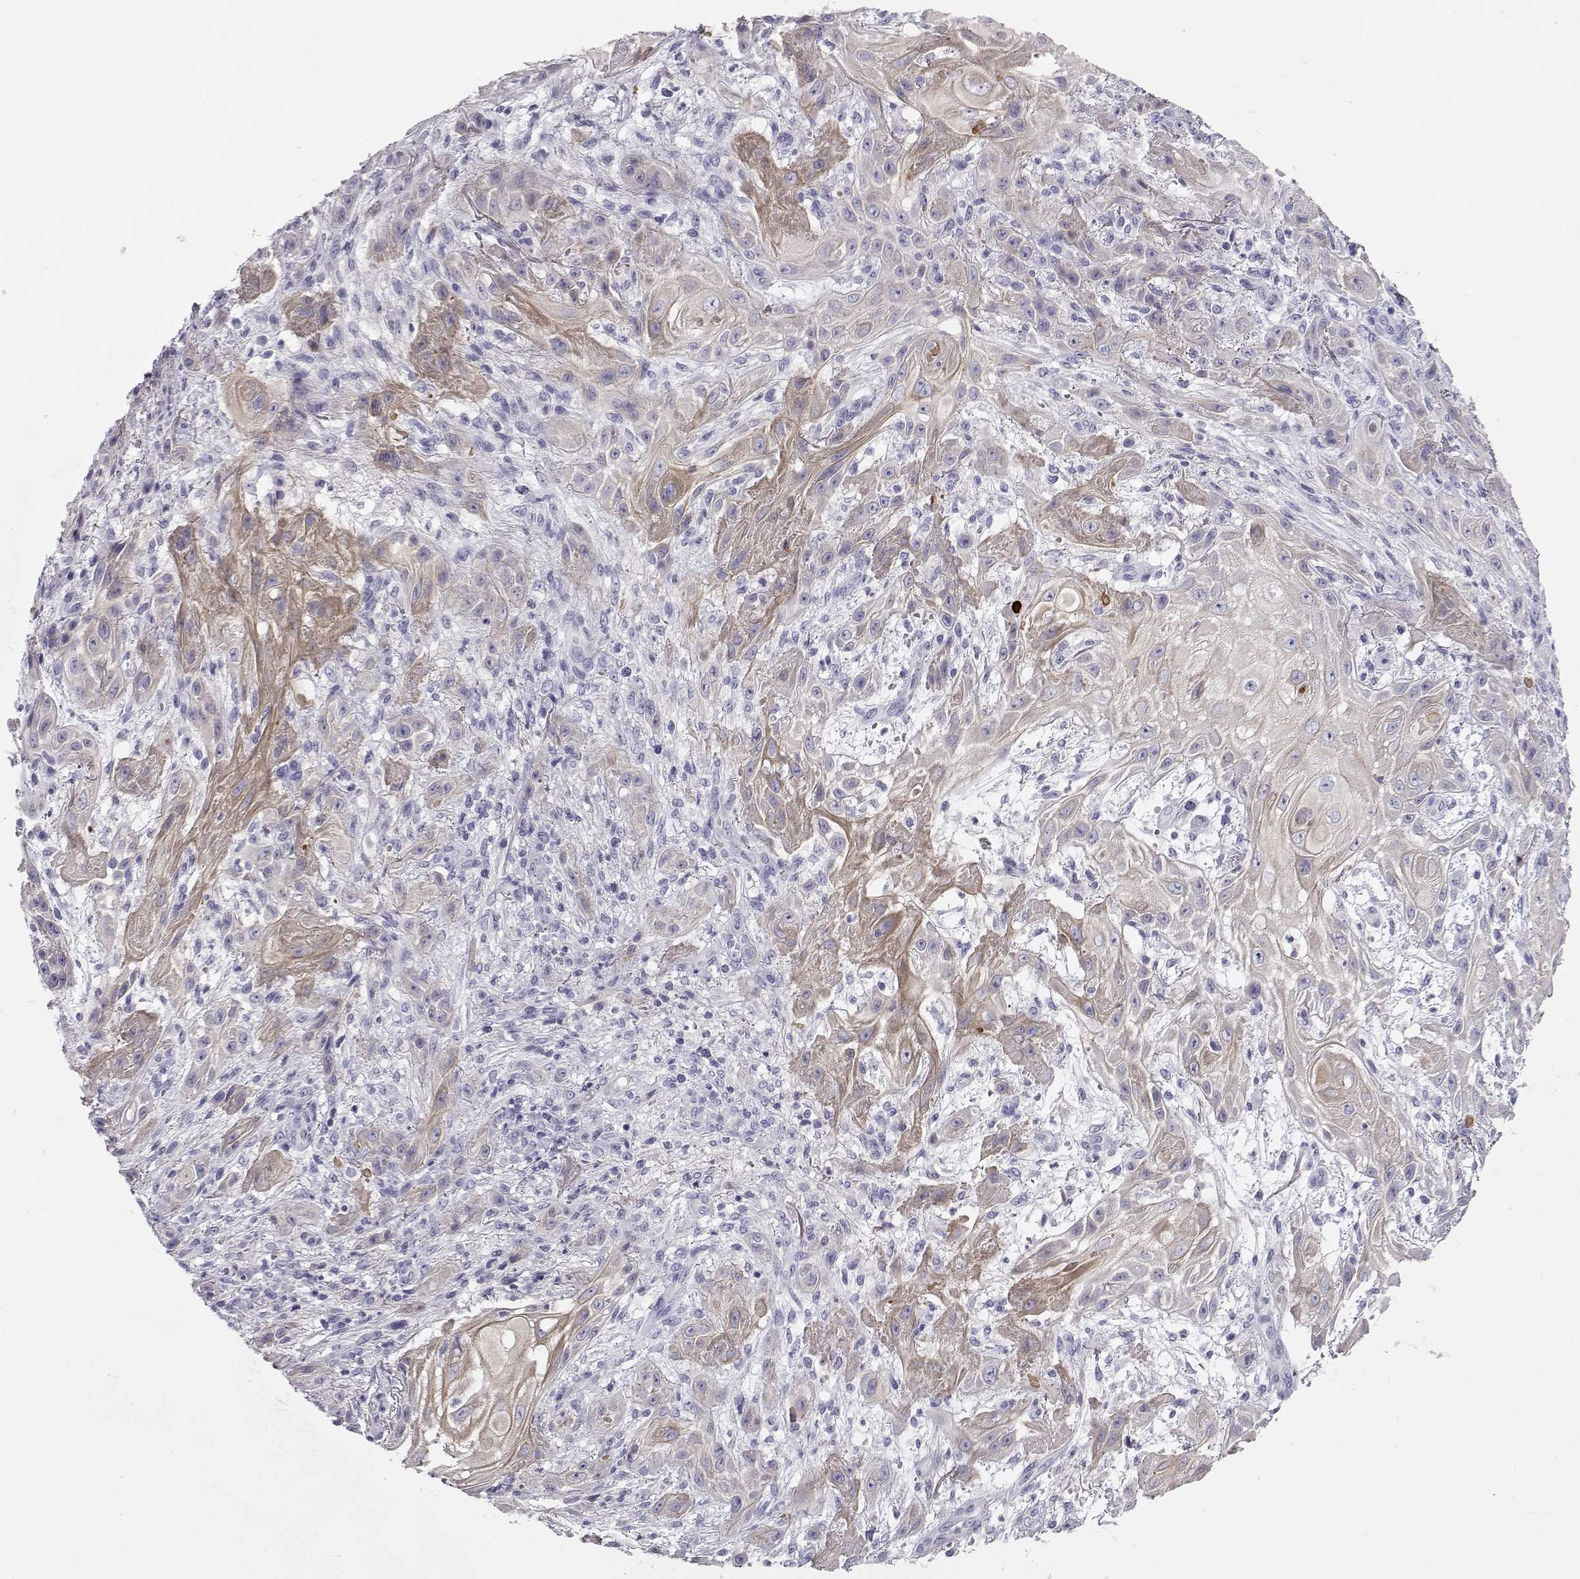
{"staining": {"intensity": "weak", "quantity": "<25%", "location": "cytoplasmic/membranous"}, "tissue": "skin cancer", "cell_type": "Tumor cells", "image_type": "cancer", "snomed": [{"axis": "morphology", "description": "Squamous cell carcinoma, NOS"}, {"axis": "topography", "description": "Skin"}], "caption": "Immunohistochemical staining of skin squamous cell carcinoma exhibits no significant positivity in tumor cells. (IHC, brightfield microscopy, high magnification).", "gene": "GPR26", "patient": {"sex": "male", "age": 62}}